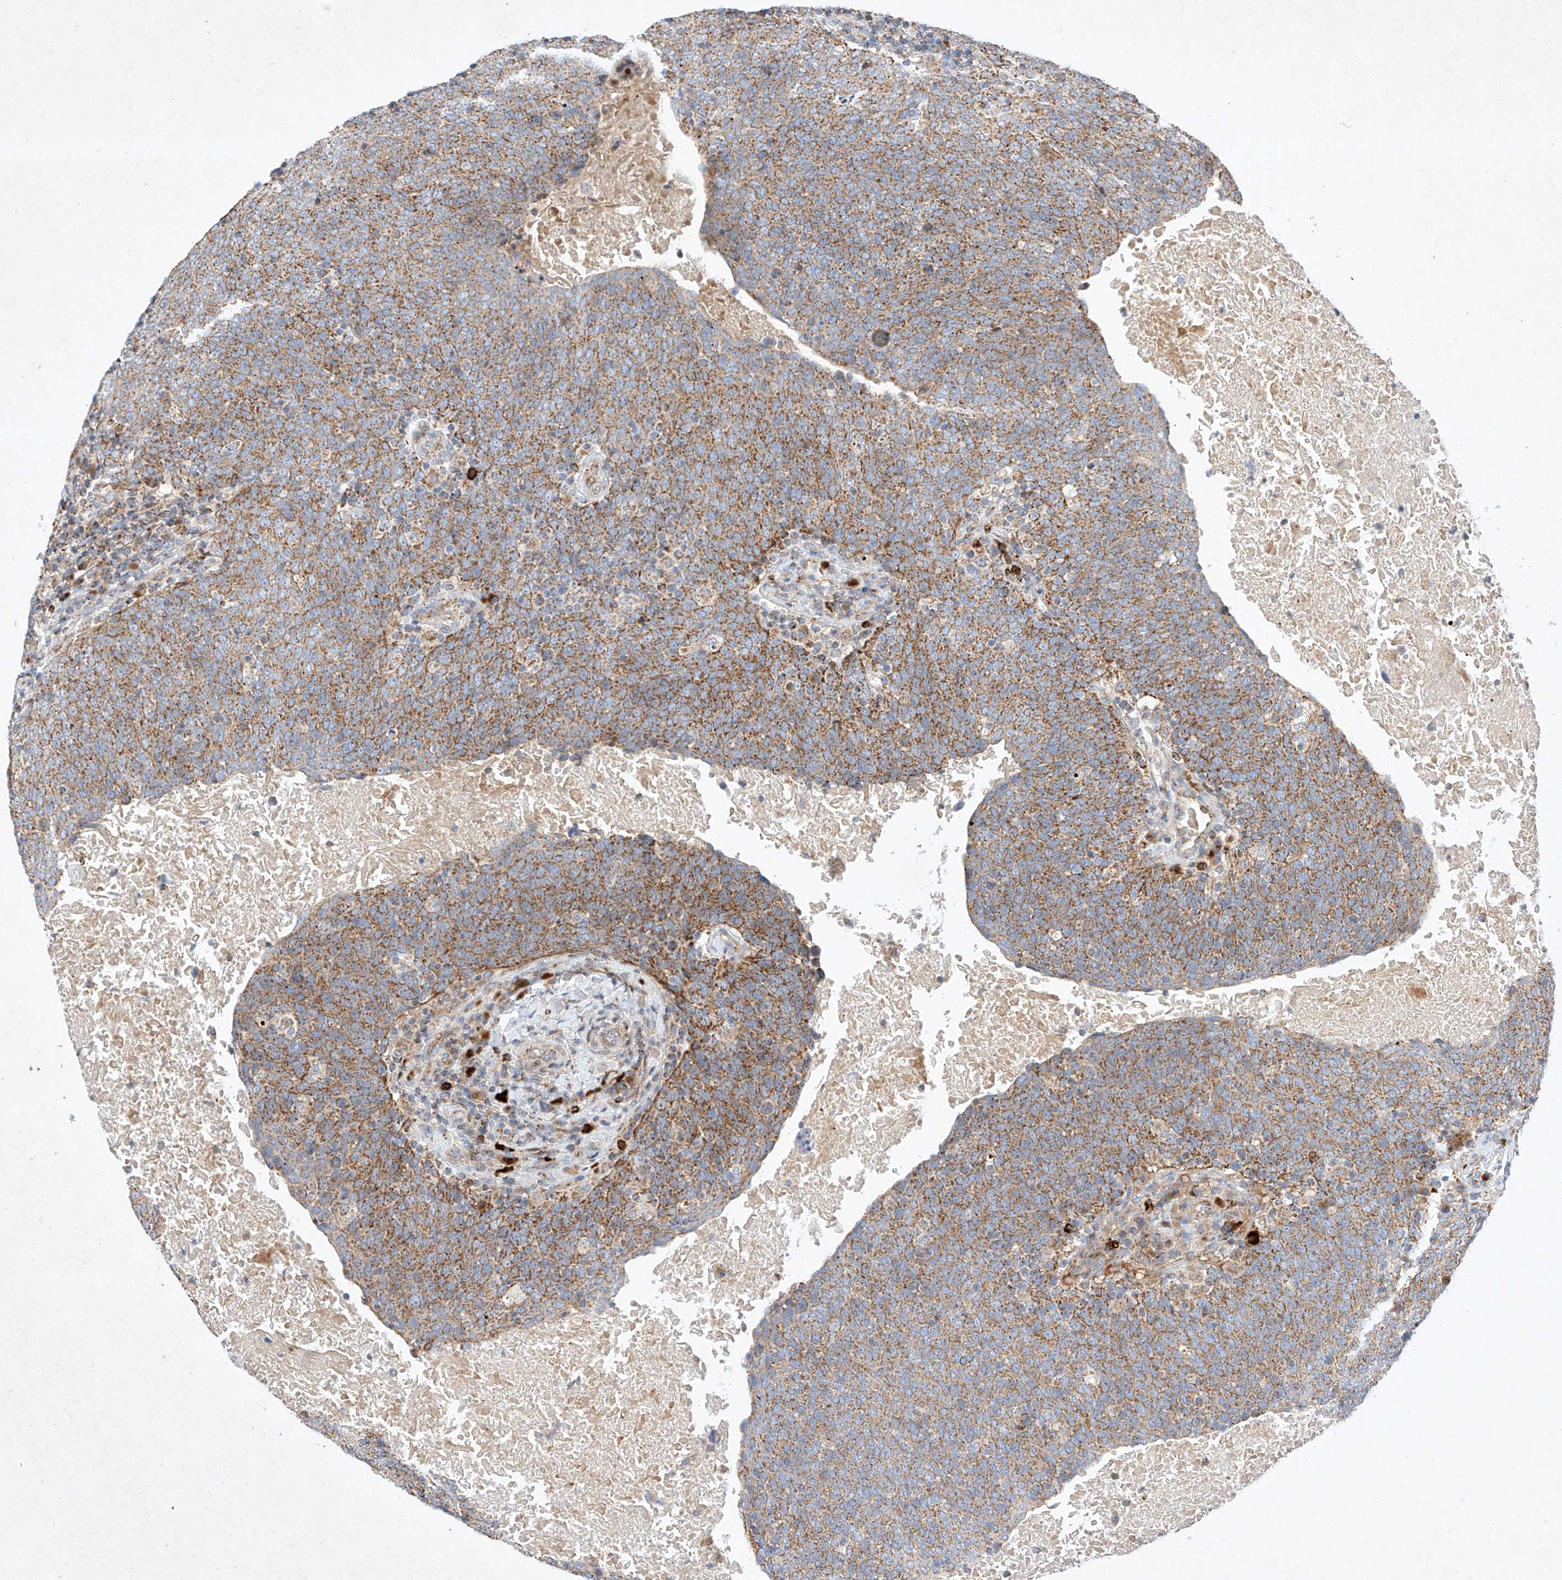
{"staining": {"intensity": "moderate", "quantity": ">75%", "location": "cytoplasmic/membranous"}, "tissue": "head and neck cancer", "cell_type": "Tumor cells", "image_type": "cancer", "snomed": [{"axis": "morphology", "description": "Squamous cell carcinoma, NOS"}, {"axis": "morphology", "description": "Squamous cell carcinoma, metastatic, NOS"}, {"axis": "topography", "description": "Lymph node"}, {"axis": "topography", "description": "Head-Neck"}], "caption": "Immunohistochemistry (IHC) (DAB) staining of human metastatic squamous cell carcinoma (head and neck) demonstrates moderate cytoplasmic/membranous protein staining in about >75% of tumor cells.", "gene": "OSGEPL1", "patient": {"sex": "male", "age": 62}}